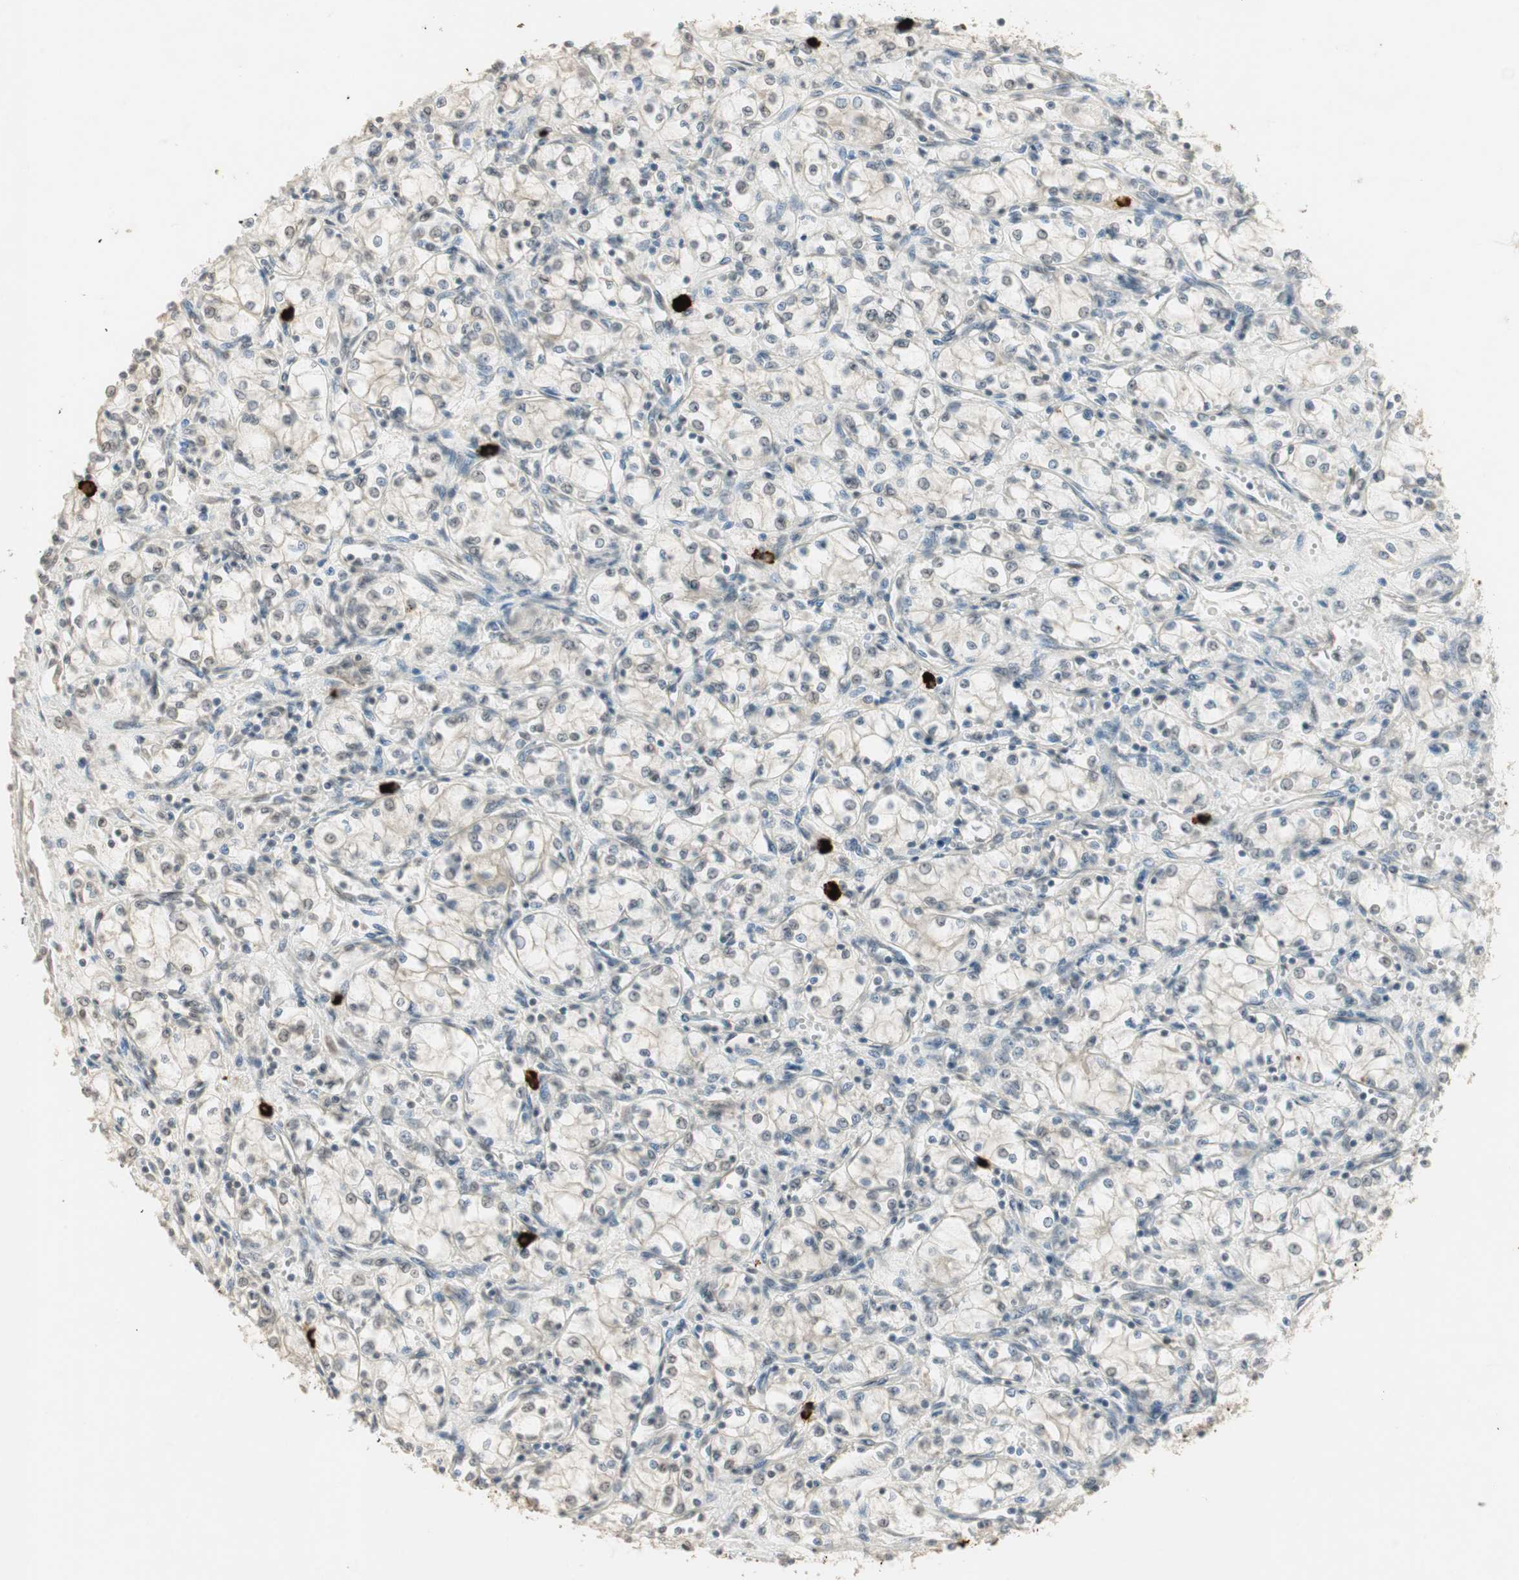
{"staining": {"intensity": "negative", "quantity": "none", "location": "none"}, "tissue": "renal cancer", "cell_type": "Tumor cells", "image_type": "cancer", "snomed": [{"axis": "morphology", "description": "Normal tissue, NOS"}, {"axis": "morphology", "description": "Adenocarcinoma, NOS"}, {"axis": "topography", "description": "Kidney"}], "caption": "Micrograph shows no protein staining in tumor cells of adenocarcinoma (renal) tissue.", "gene": "ETV4", "patient": {"sex": "male", "age": 59}}